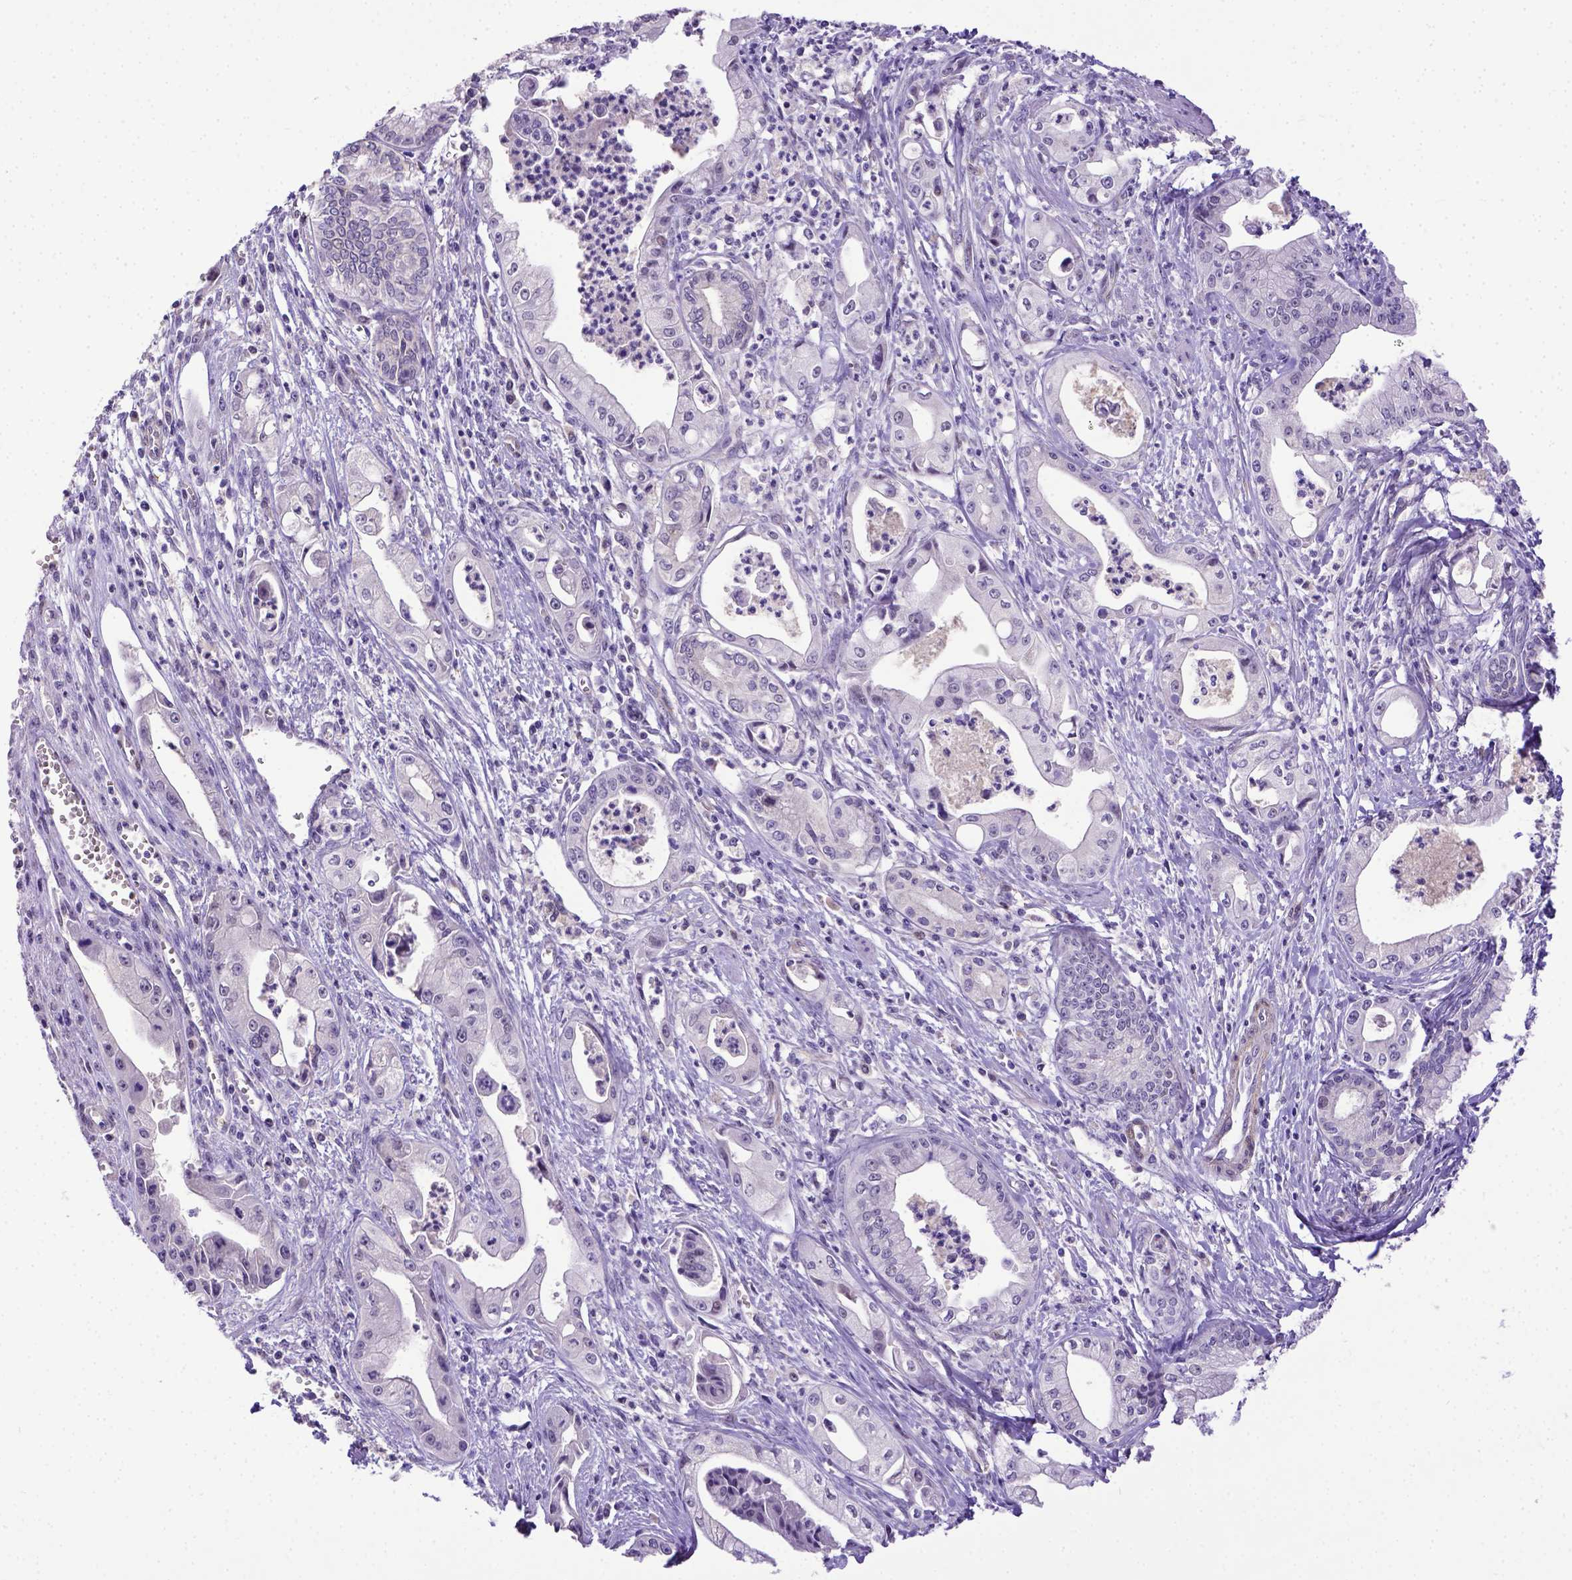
{"staining": {"intensity": "negative", "quantity": "none", "location": "none"}, "tissue": "pancreatic cancer", "cell_type": "Tumor cells", "image_type": "cancer", "snomed": [{"axis": "morphology", "description": "Adenocarcinoma, NOS"}, {"axis": "topography", "description": "Pancreas"}], "caption": "A high-resolution histopathology image shows immunohistochemistry staining of pancreatic cancer, which shows no significant positivity in tumor cells.", "gene": "BTN1A1", "patient": {"sex": "female", "age": 65}}